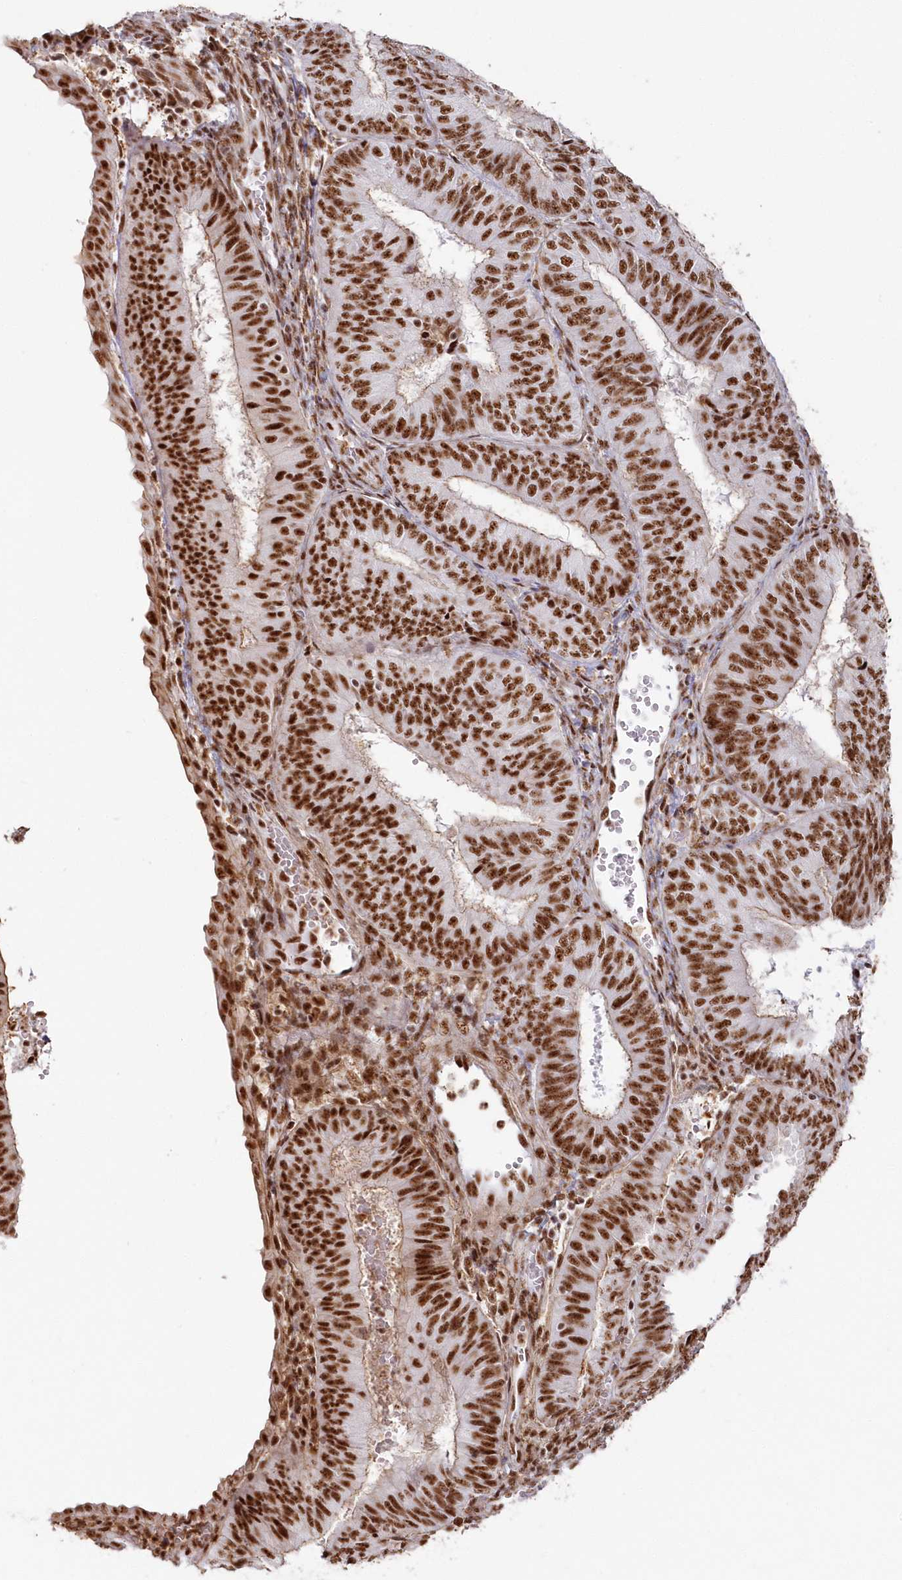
{"staining": {"intensity": "strong", "quantity": ">75%", "location": "nuclear"}, "tissue": "endometrial cancer", "cell_type": "Tumor cells", "image_type": "cancer", "snomed": [{"axis": "morphology", "description": "Adenocarcinoma, NOS"}, {"axis": "topography", "description": "Endometrium"}], "caption": "Protein expression analysis of endometrial cancer (adenocarcinoma) demonstrates strong nuclear staining in about >75% of tumor cells.", "gene": "DDX46", "patient": {"sex": "female", "age": 58}}